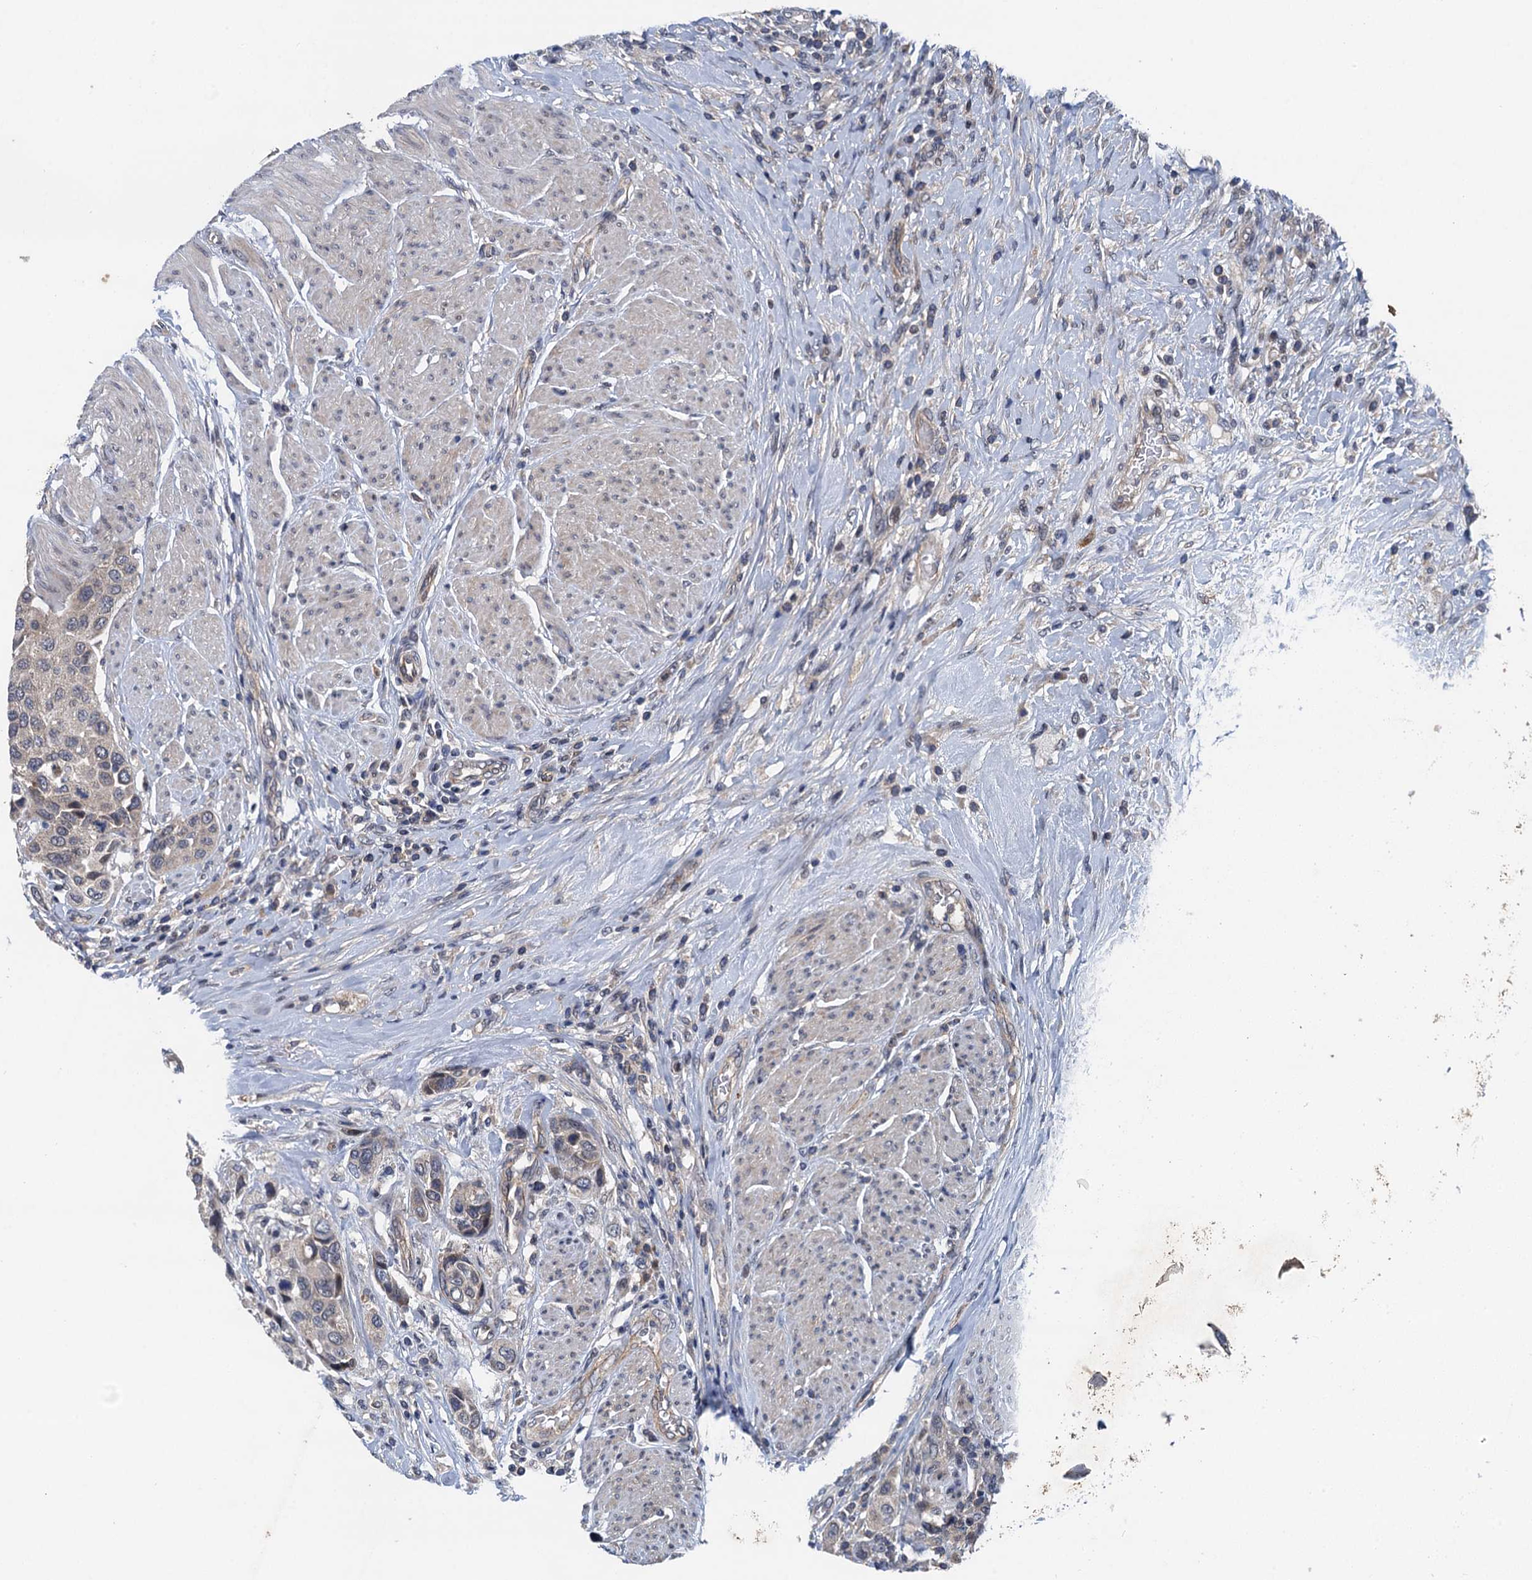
{"staining": {"intensity": "negative", "quantity": "none", "location": "none"}, "tissue": "urothelial cancer", "cell_type": "Tumor cells", "image_type": "cancer", "snomed": [{"axis": "morphology", "description": "Urothelial carcinoma, High grade"}, {"axis": "topography", "description": "Urinary bladder"}], "caption": "Histopathology image shows no significant protein positivity in tumor cells of urothelial cancer.", "gene": "NLRP10", "patient": {"sex": "male", "age": 50}}